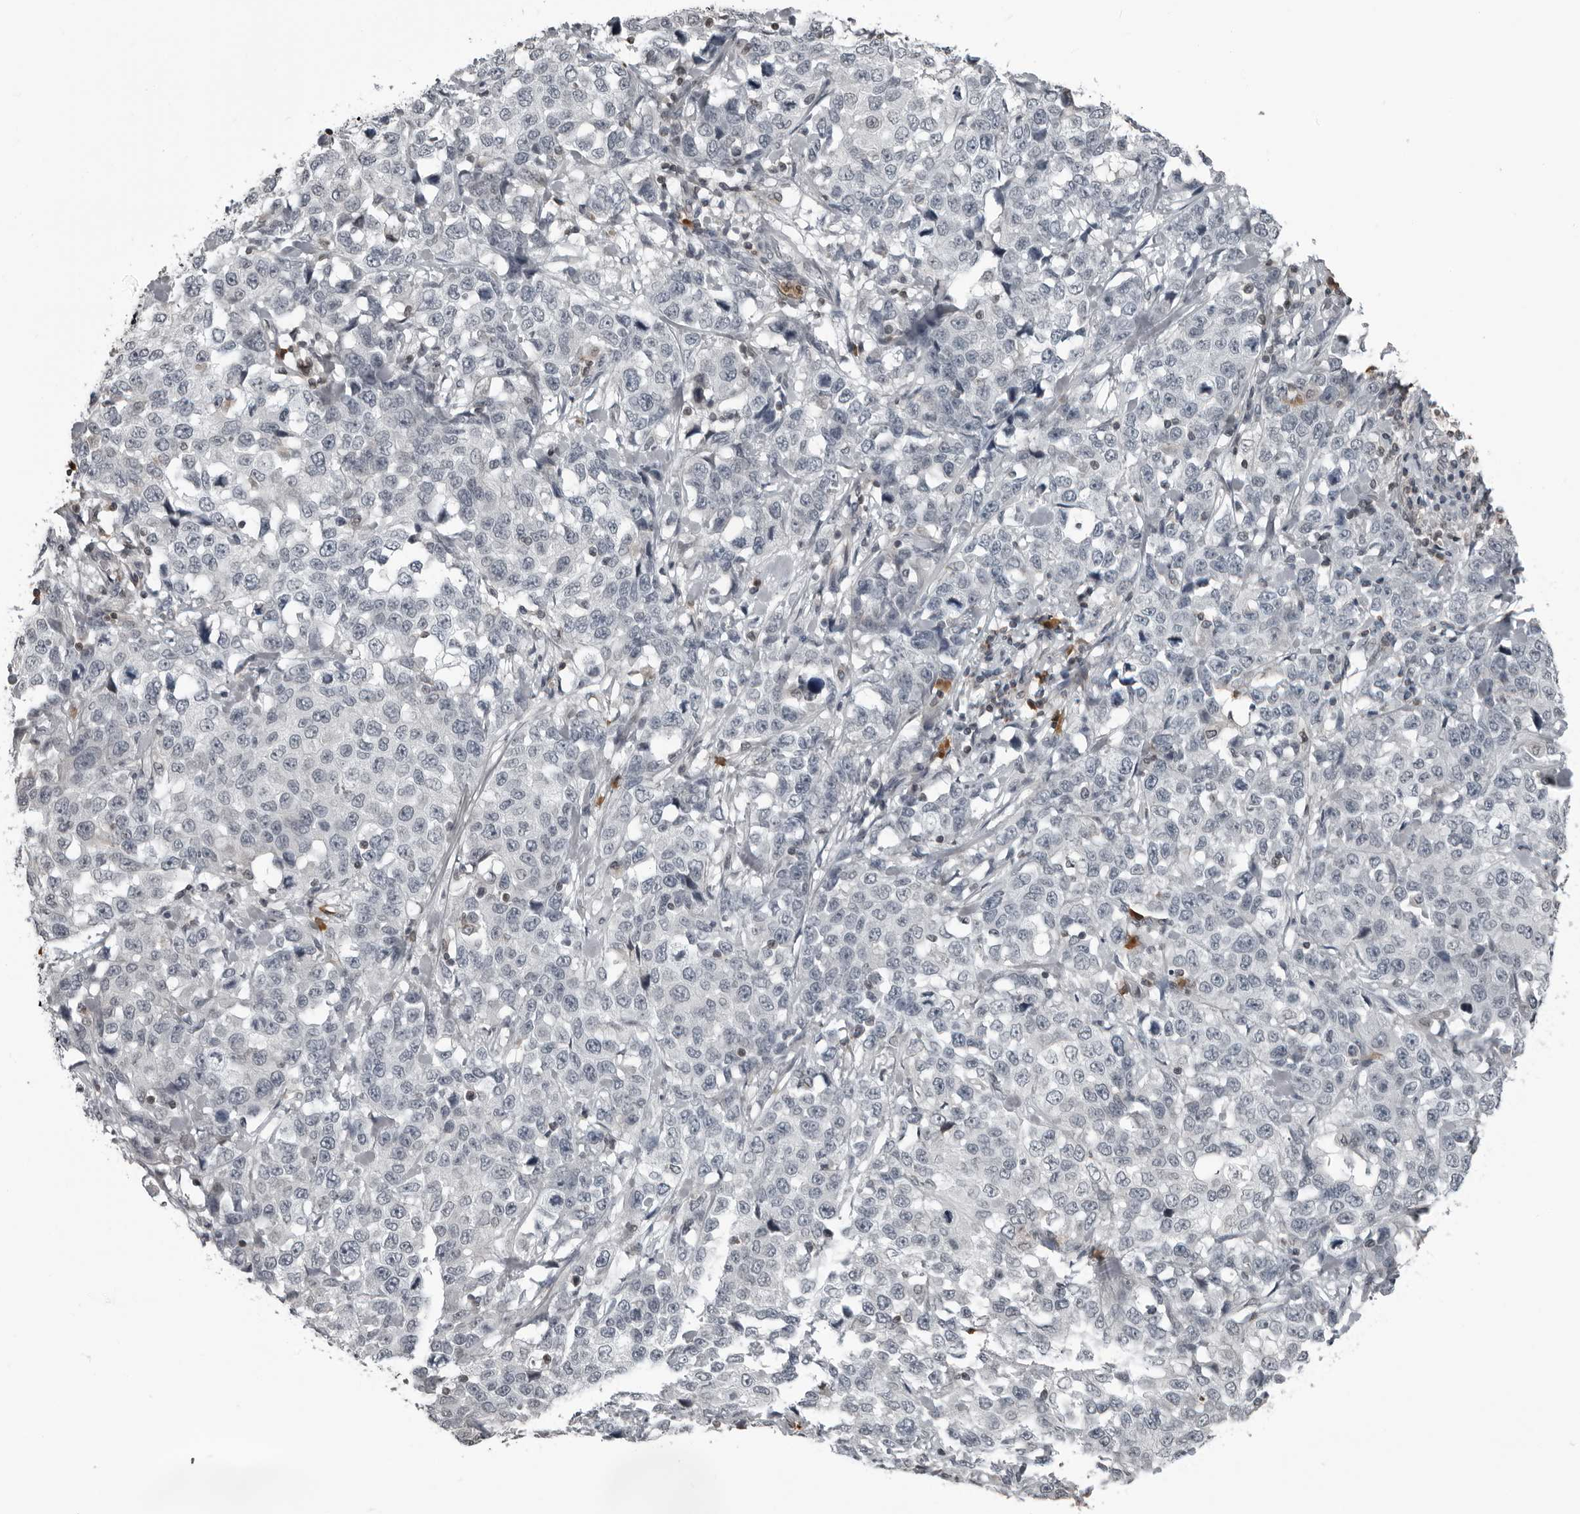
{"staining": {"intensity": "negative", "quantity": "none", "location": "none"}, "tissue": "stomach cancer", "cell_type": "Tumor cells", "image_type": "cancer", "snomed": [{"axis": "morphology", "description": "Normal tissue, NOS"}, {"axis": "morphology", "description": "Adenocarcinoma, NOS"}, {"axis": "topography", "description": "Stomach"}], "caption": "Human stomach cancer (adenocarcinoma) stained for a protein using immunohistochemistry (IHC) shows no staining in tumor cells.", "gene": "RTCA", "patient": {"sex": "male", "age": 48}}